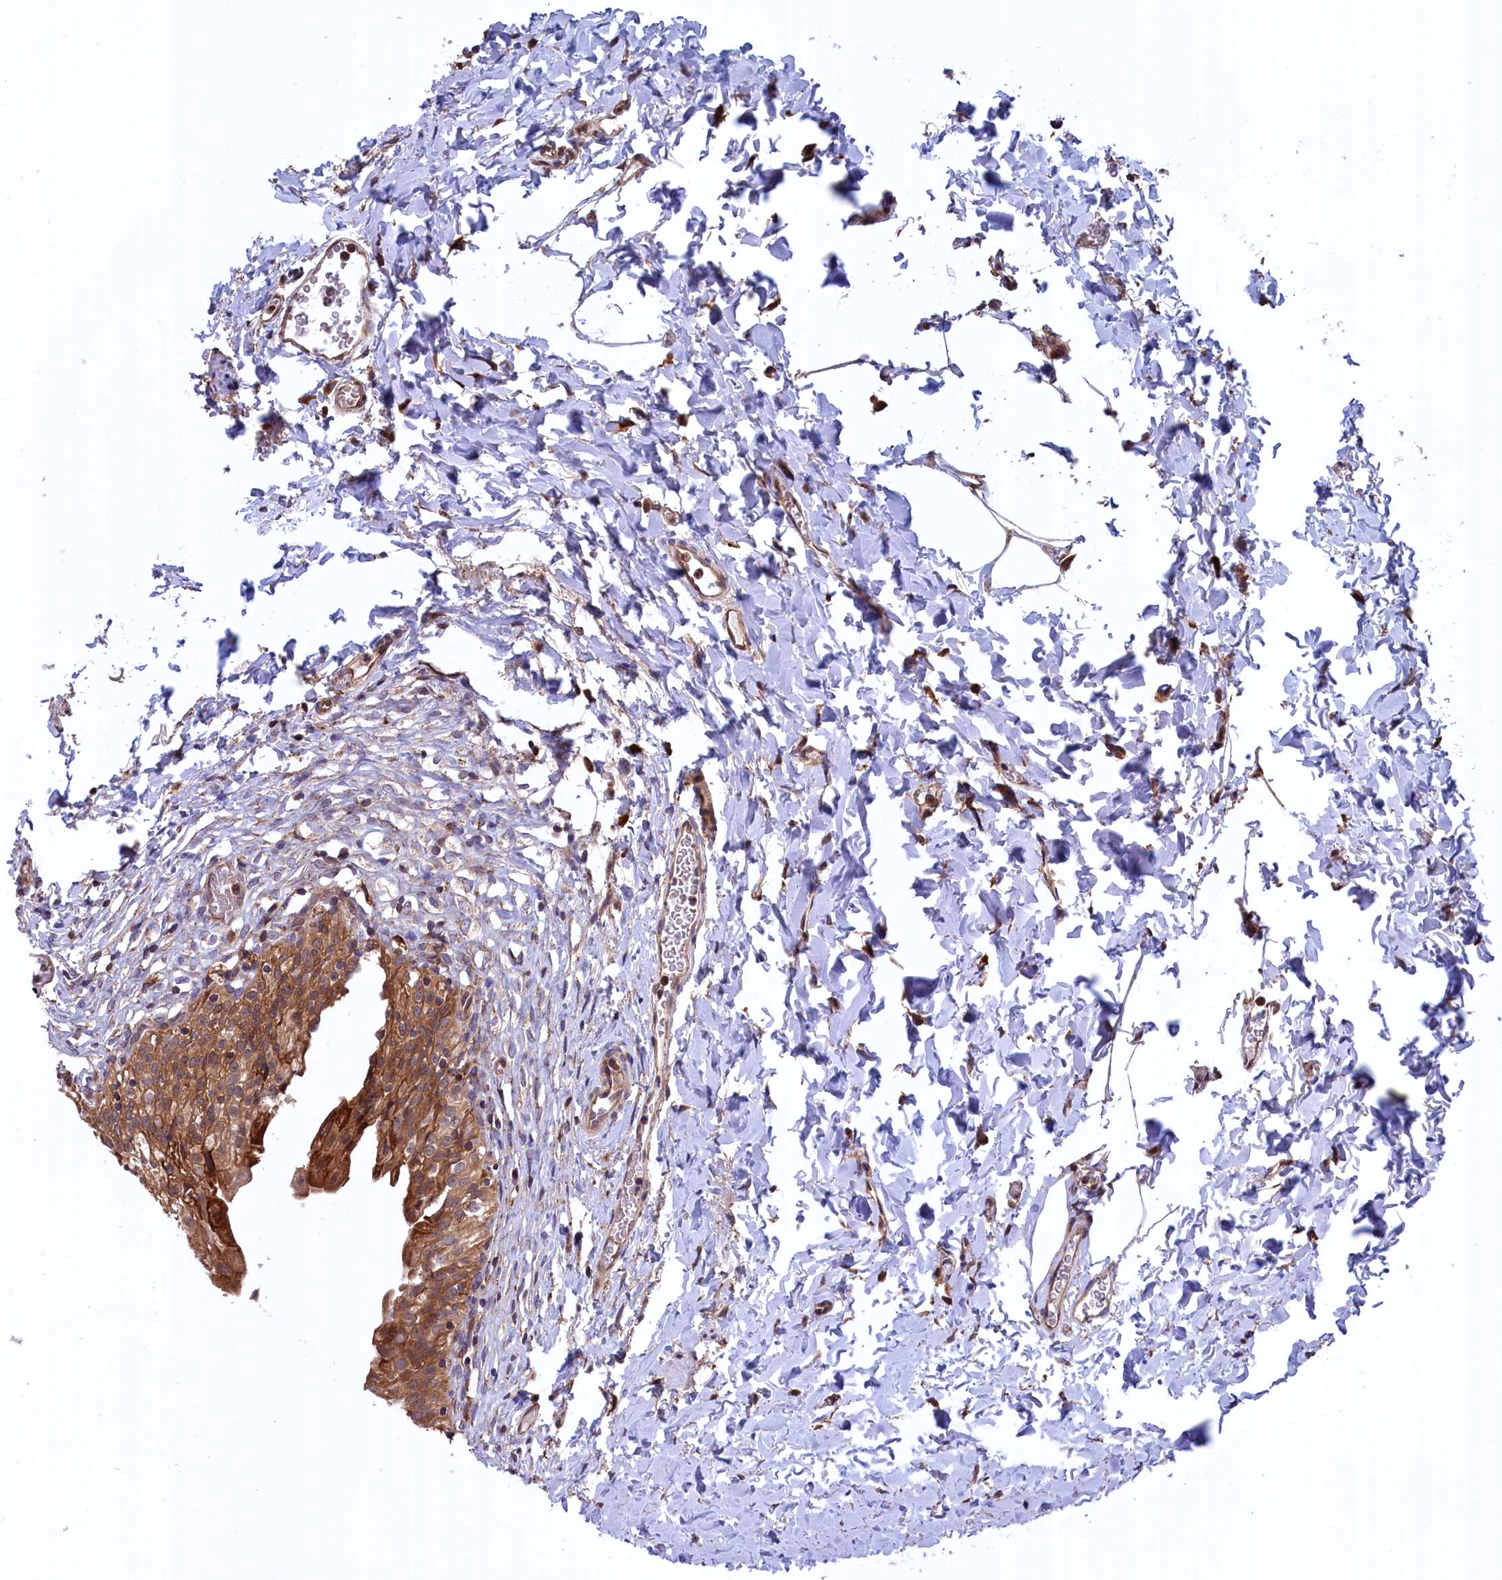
{"staining": {"intensity": "moderate", "quantity": ">75%", "location": "cytoplasmic/membranous"}, "tissue": "urinary bladder", "cell_type": "Urothelial cells", "image_type": "normal", "snomed": [{"axis": "morphology", "description": "Normal tissue, NOS"}, {"axis": "topography", "description": "Urinary bladder"}], "caption": "Protein staining reveals moderate cytoplasmic/membranous staining in about >75% of urothelial cells in benign urinary bladder.", "gene": "PLA2G4C", "patient": {"sex": "male", "age": 55}}